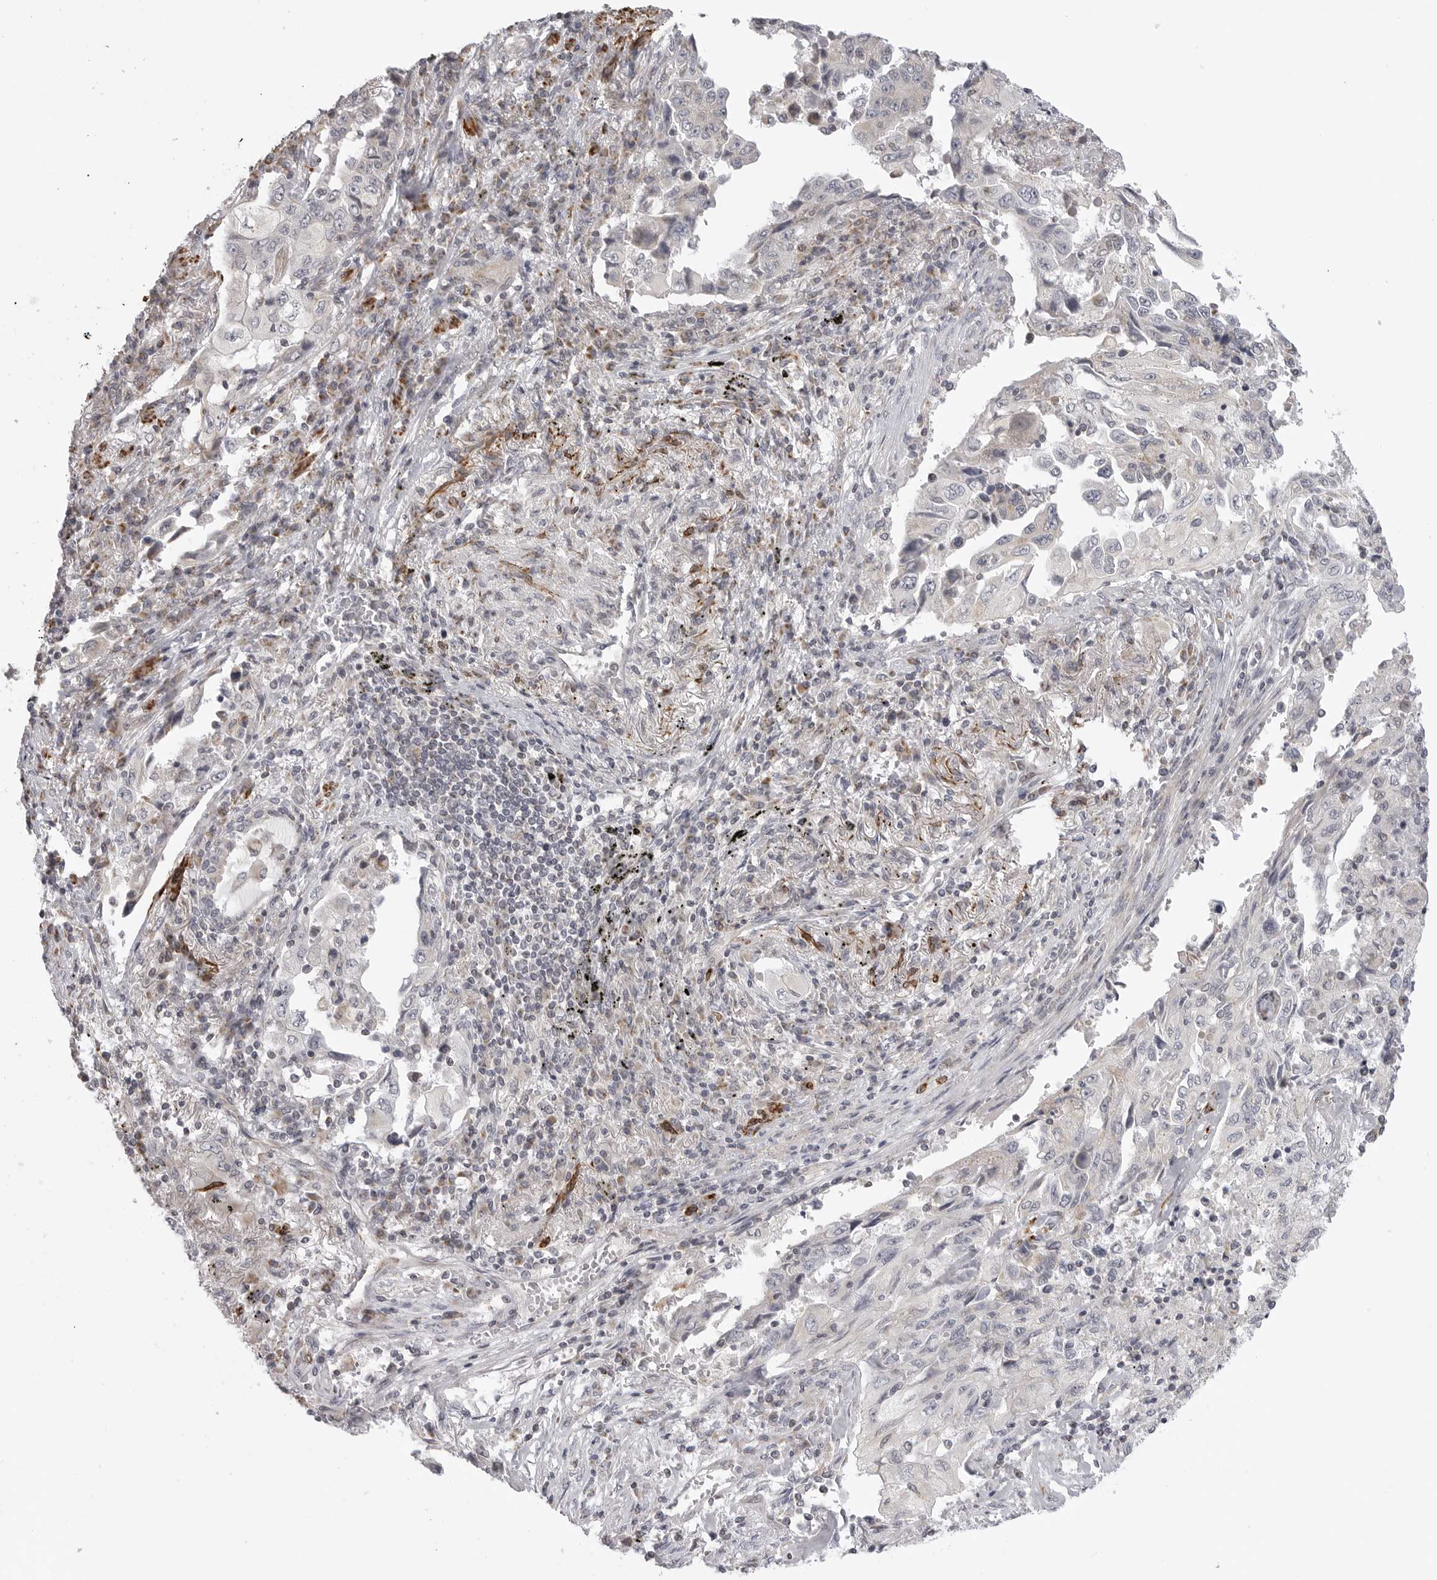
{"staining": {"intensity": "negative", "quantity": "none", "location": "none"}, "tissue": "lung cancer", "cell_type": "Tumor cells", "image_type": "cancer", "snomed": [{"axis": "morphology", "description": "Adenocarcinoma, NOS"}, {"axis": "topography", "description": "Lung"}], "caption": "DAB immunohistochemical staining of lung adenocarcinoma shows no significant positivity in tumor cells. Brightfield microscopy of immunohistochemistry (IHC) stained with DAB (brown) and hematoxylin (blue), captured at high magnification.", "gene": "MAP7D1", "patient": {"sex": "female", "age": 51}}